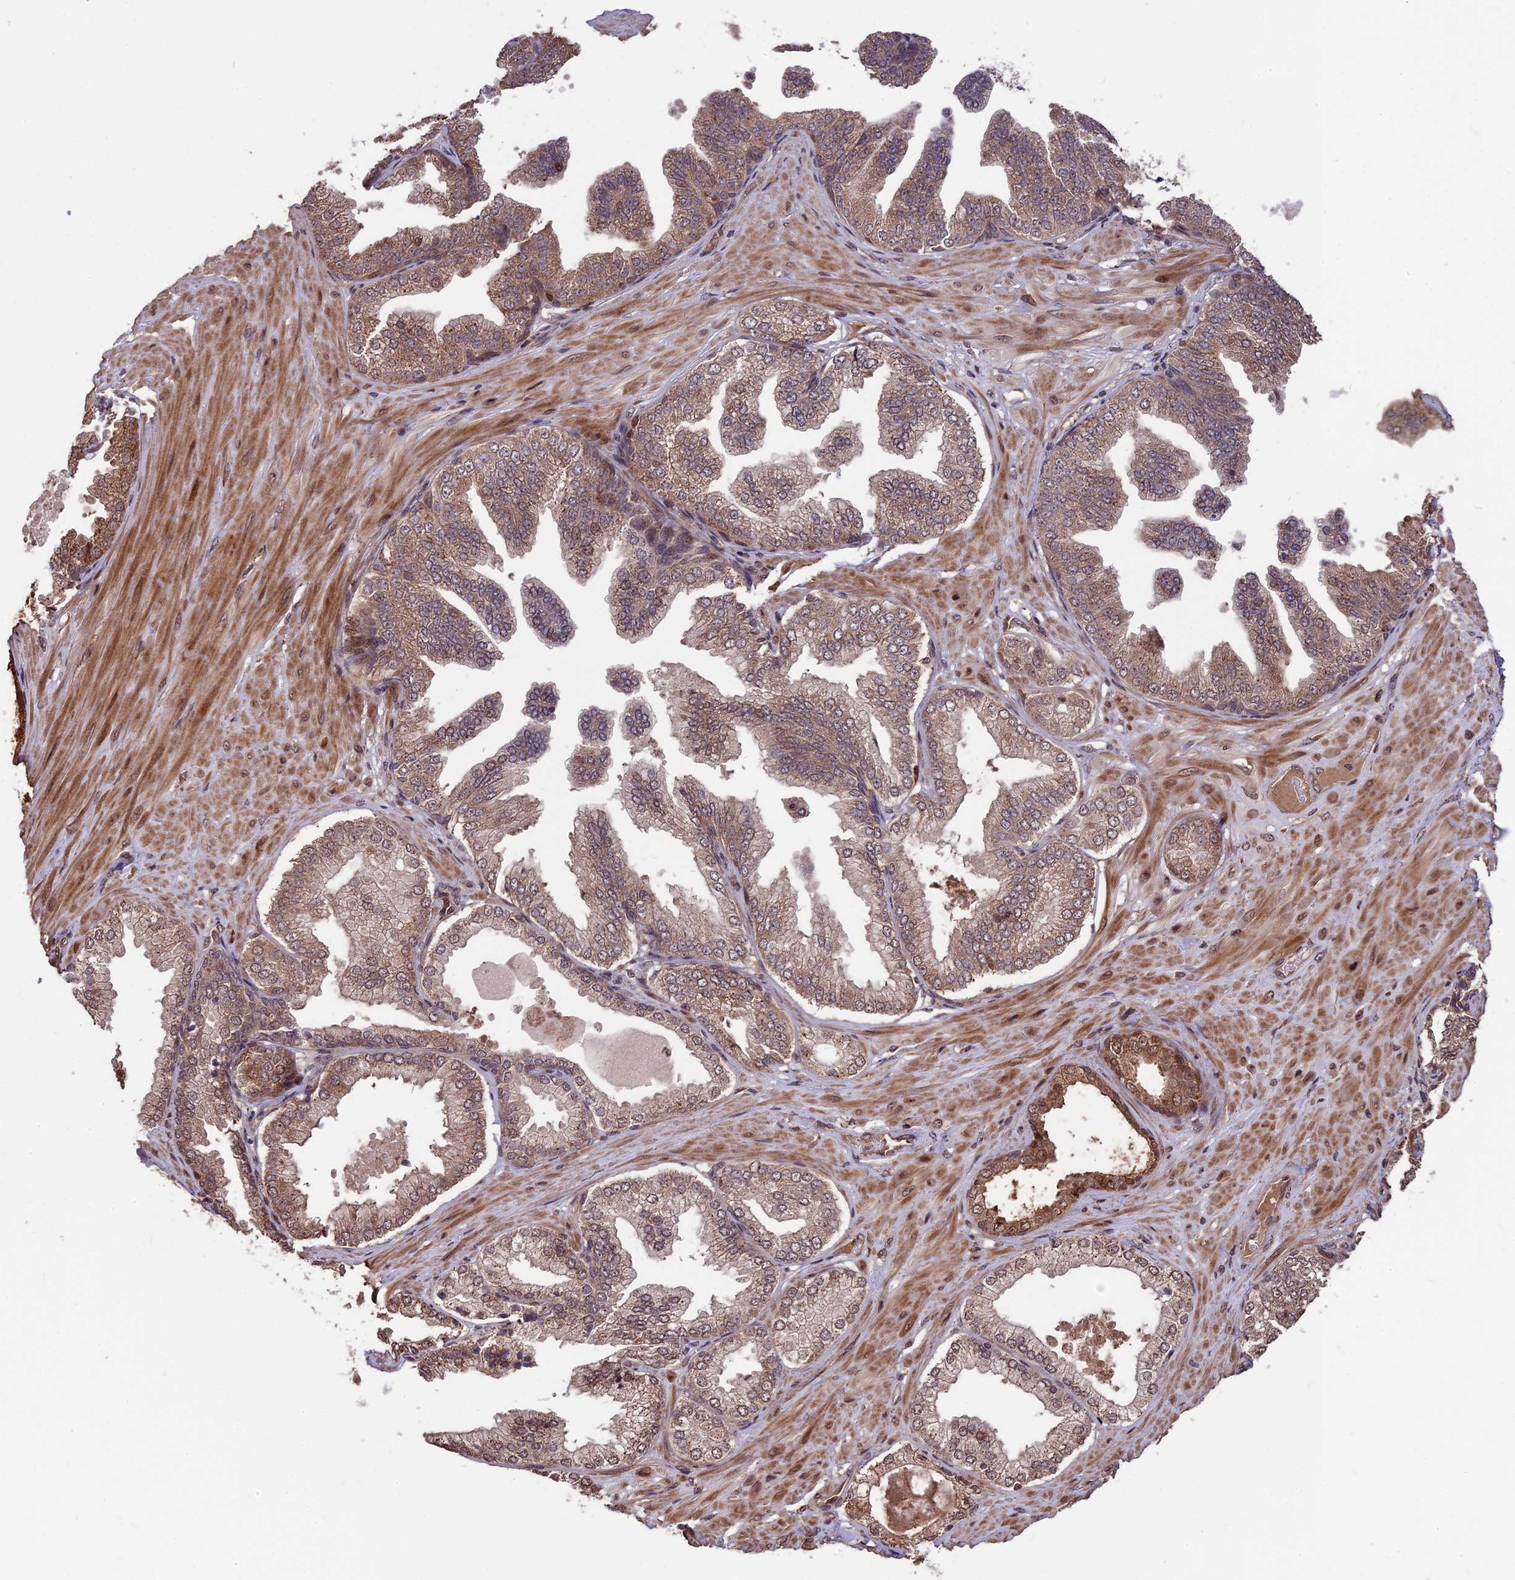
{"staining": {"intensity": "moderate", "quantity": ">75%", "location": "cytoplasmic/membranous"}, "tissue": "soft tissue", "cell_type": "Fibroblasts", "image_type": "normal", "snomed": [{"axis": "morphology", "description": "Normal tissue, NOS"}, {"axis": "morphology", "description": "Adenocarcinoma, Low grade"}, {"axis": "topography", "description": "Prostate"}, {"axis": "topography", "description": "Peripheral nerve tissue"}], "caption": "Soft tissue stained with DAB (3,3'-diaminobenzidine) immunohistochemistry reveals medium levels of moderate cytoplasmic/membranous staining in about >75% of fibroblasts. The protein is shown in brown color, while the nuclei are stained blue.", "gene": "ZNF598", "patient": {"sex": "male", "age": 63}}